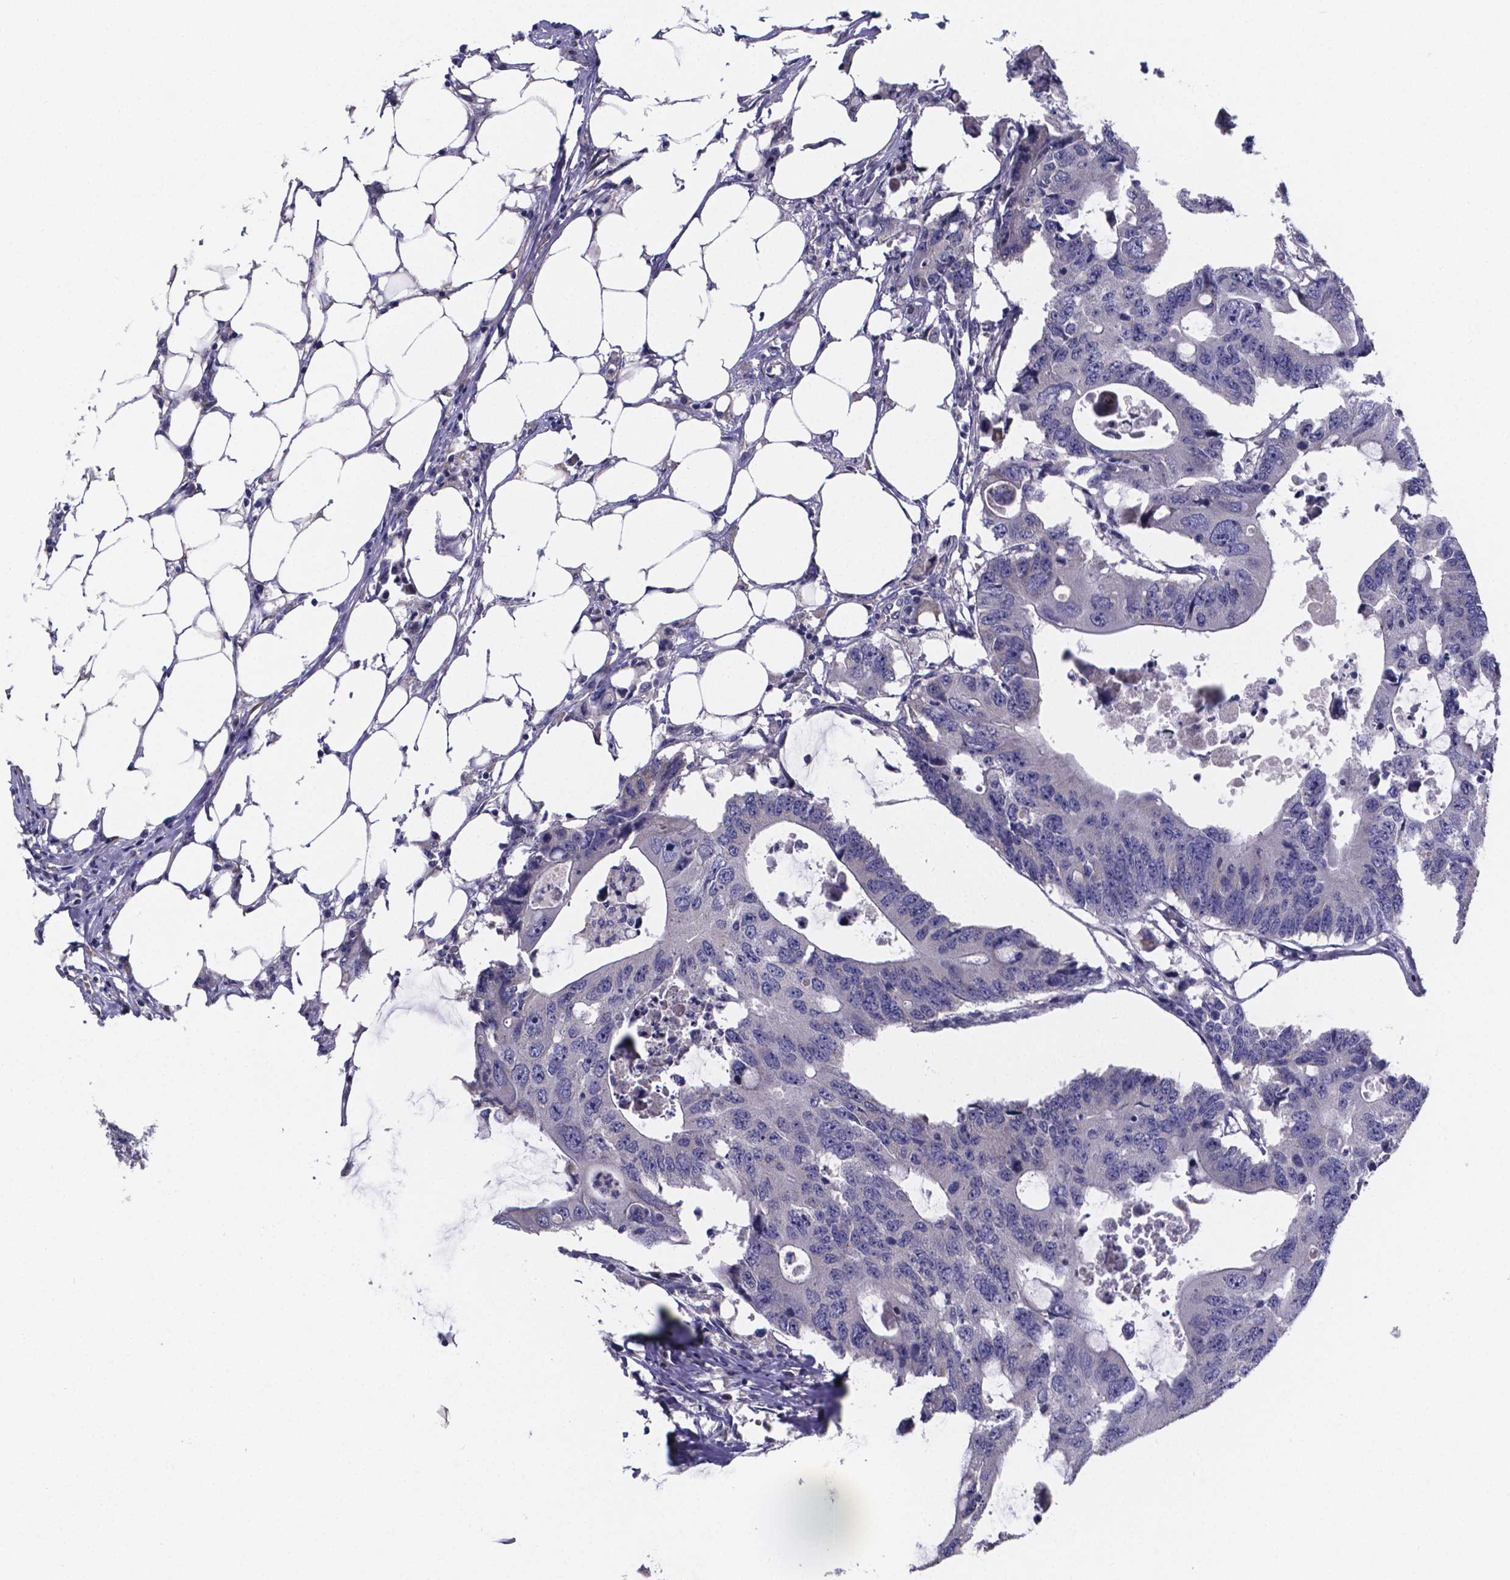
{"staining": {"intensity": "negative", "quantity": "none", "location": "none"}, "tissue": "colorectal cancer", "cell_type": "Tumor cells", "image_type": "cancer", "snomed": [{"axis": "morphology", "description": "Adenocarcinoma, NOS"}, {"axis": "topography", "description": "Colon"}], "caption": "High power microscopy photomicrograph of an immunohistochemistry image of colorectal cancer (adenocarcinoma), revealing no significant positivity in tumor cells. The staining was performed using DAB to visualize the protein expression in brown, while the nuclei were stained in blue with hematoxylin (Magnification: 20x).", "gene": "SFRP4", "patient": {"sex": "male", "age": 71}}